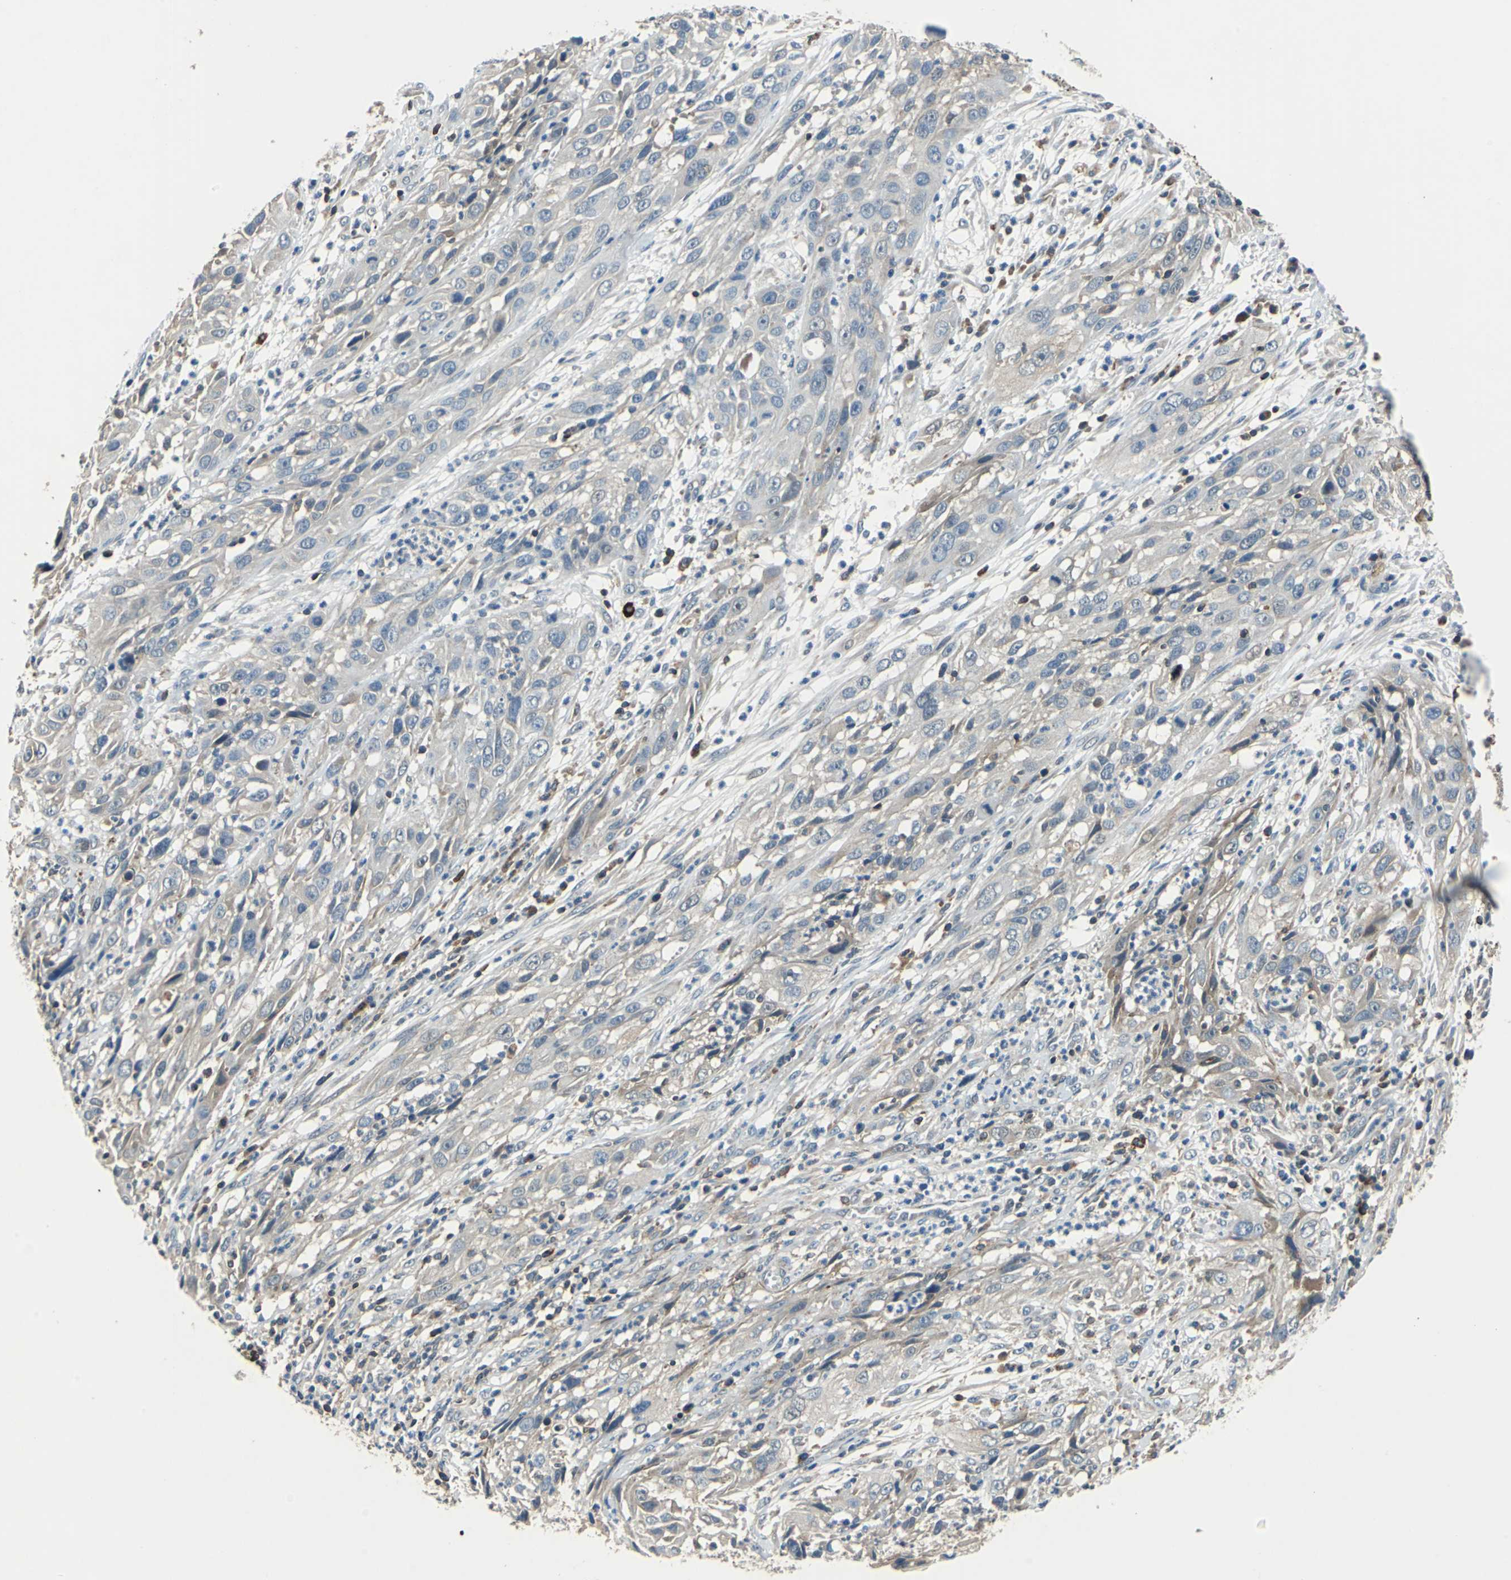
{"staining": {"intensity": "weak", "quantity": "<25%", "location": "cytoplasmic/membranous"}, "tissue": "cervical cancer", "cell_type": "Tumor cells", "image_type": "cancer", "snomed": [{"axis": "morphology", "description": "Squamous cell carcinoma, NOS"}, {"axis": "topography", "description": "Cervix"}], "caption": "Protein analysis of cervical cancer (squamous cell carcinoma) displays no significant positivity in tumor cells.", "gene": "SLC19A2", "patient": {"sex": "female", "age": 32}}